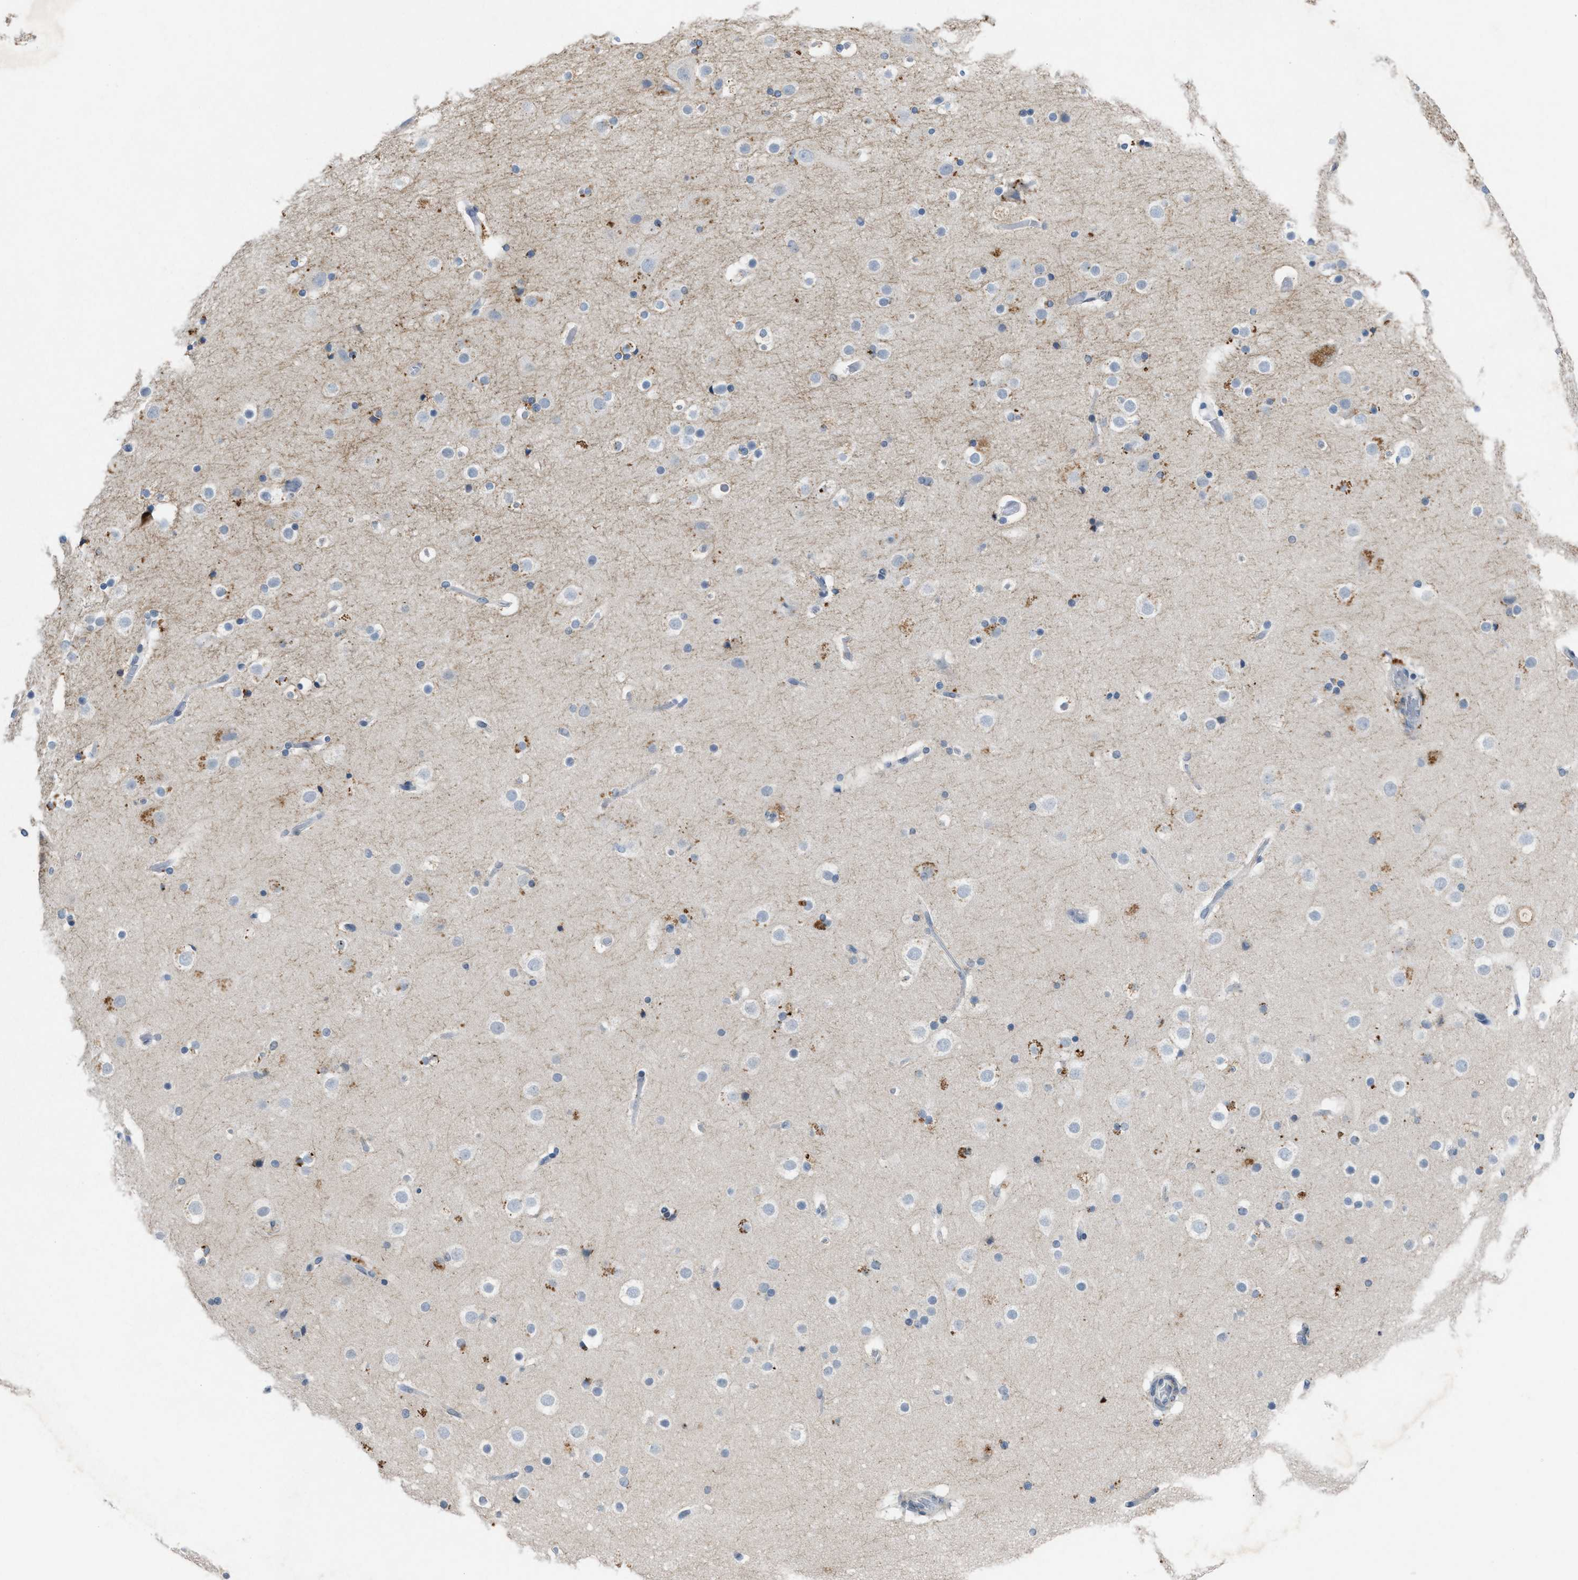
{"staining": {"intensity": "negative", "quantity": "none", "location": "none"}, "tissue": "cerebral cortex", "cell_type": "Endothelial cells", "image_type": "normal", "snomed": [{"axis": "morphology", "description": "Normal tissue, NOS"}, {"axis": "topography", "description": "Cerebral cortex"}], "caption": "This is an immunohistochemistry (IHC) image of normal human cerebral cortex. There is no expression in endothelial cells.", "gene": "SLC5A5", "patient": {"sex": "male", "age": 57}}